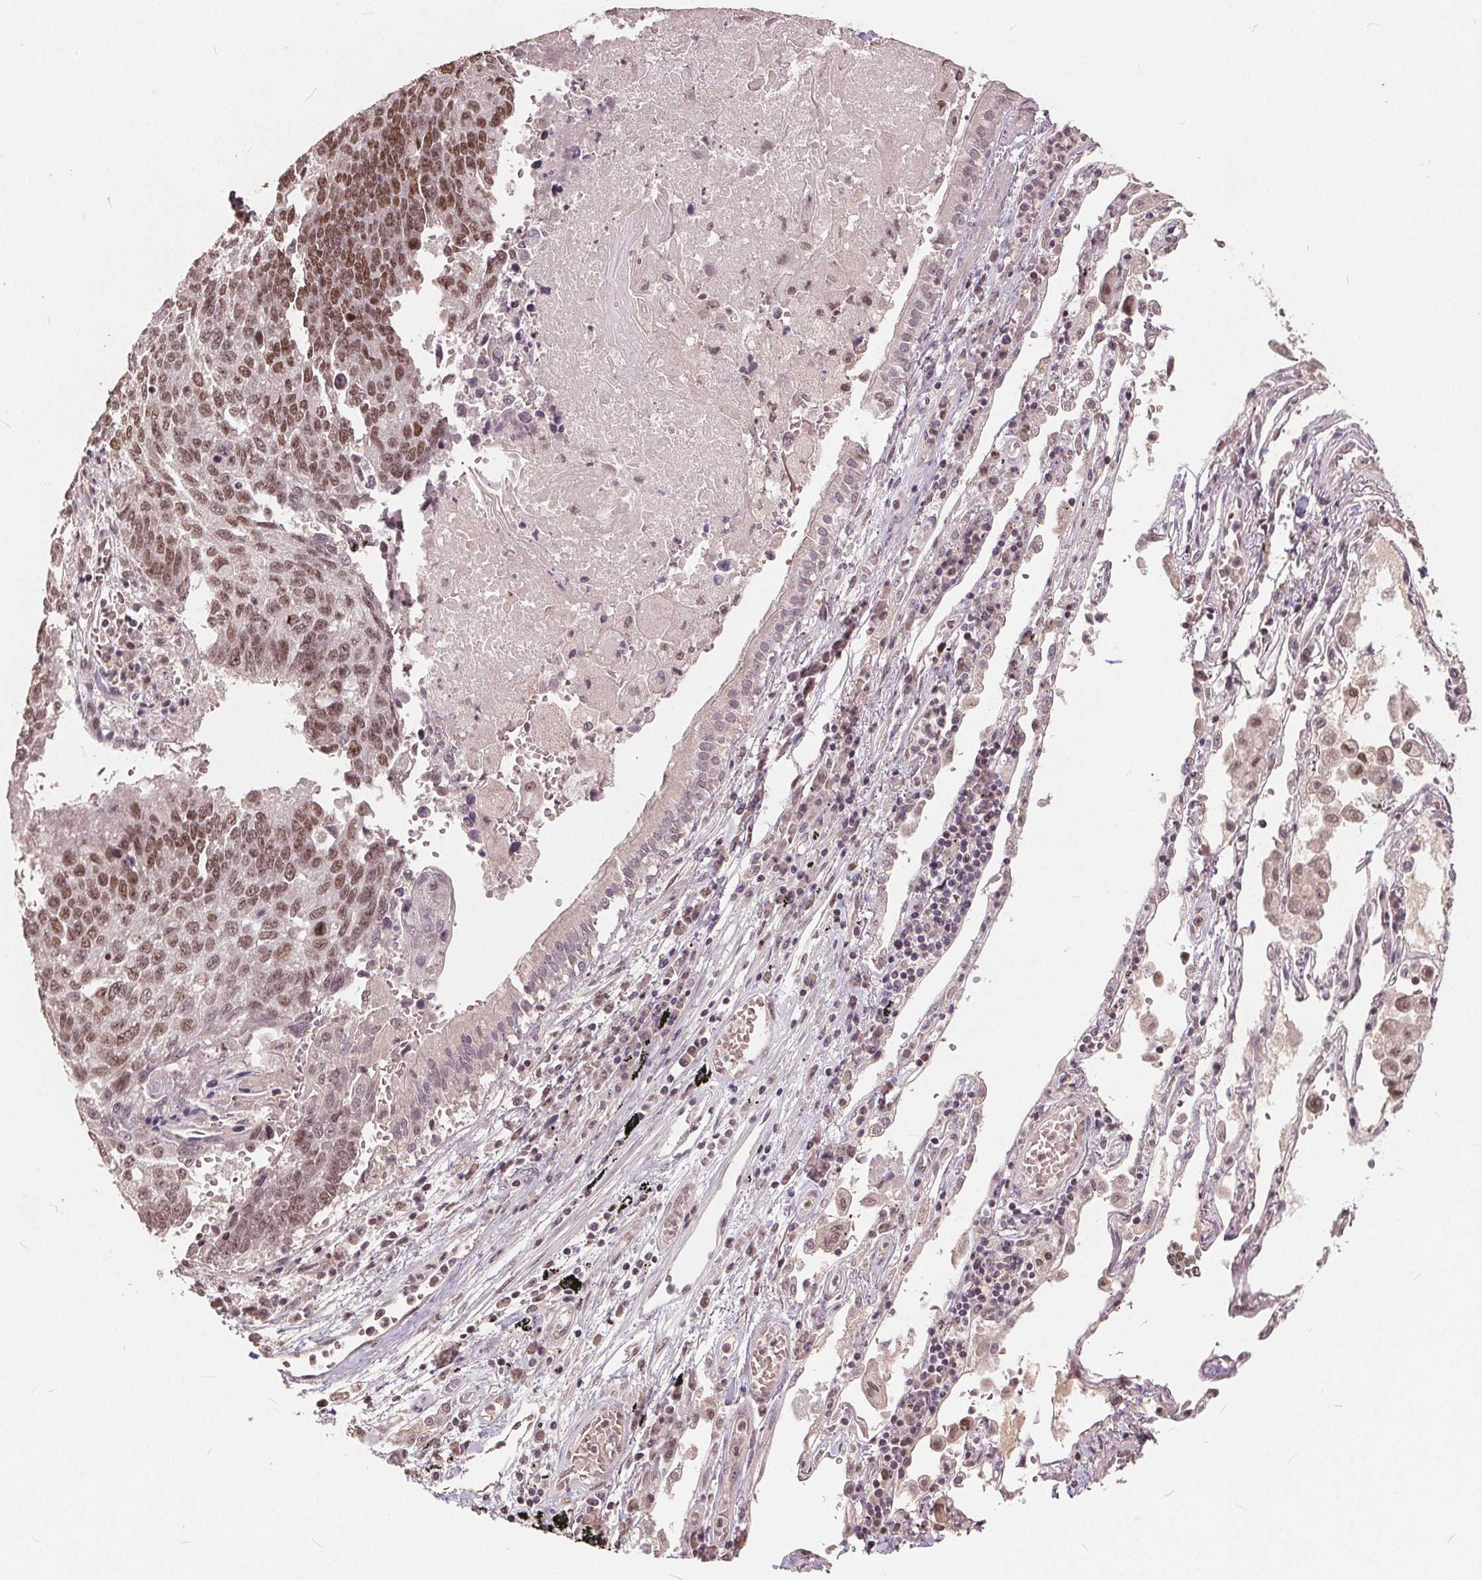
{"staining": {"intensity": "moderate", "quantity": ">75%", "location": "nuclear"}, "tissue": "lung cancer", "cell_type": "Tumor cells", "image_type": "cancer", "snomed": [{"axis": "morphology", "description": "Squamous cell carcinoma, NOS"}, {"axis": "topography", "description": "Lung"}], "caption": "Immunohistochemical staining of human lung cancer reveals medium levels of moderate nuclear positivity in about >75% of tumor cells.", "gene": "DNMT3B", "patient": {"sex": "male", "age": 73}}